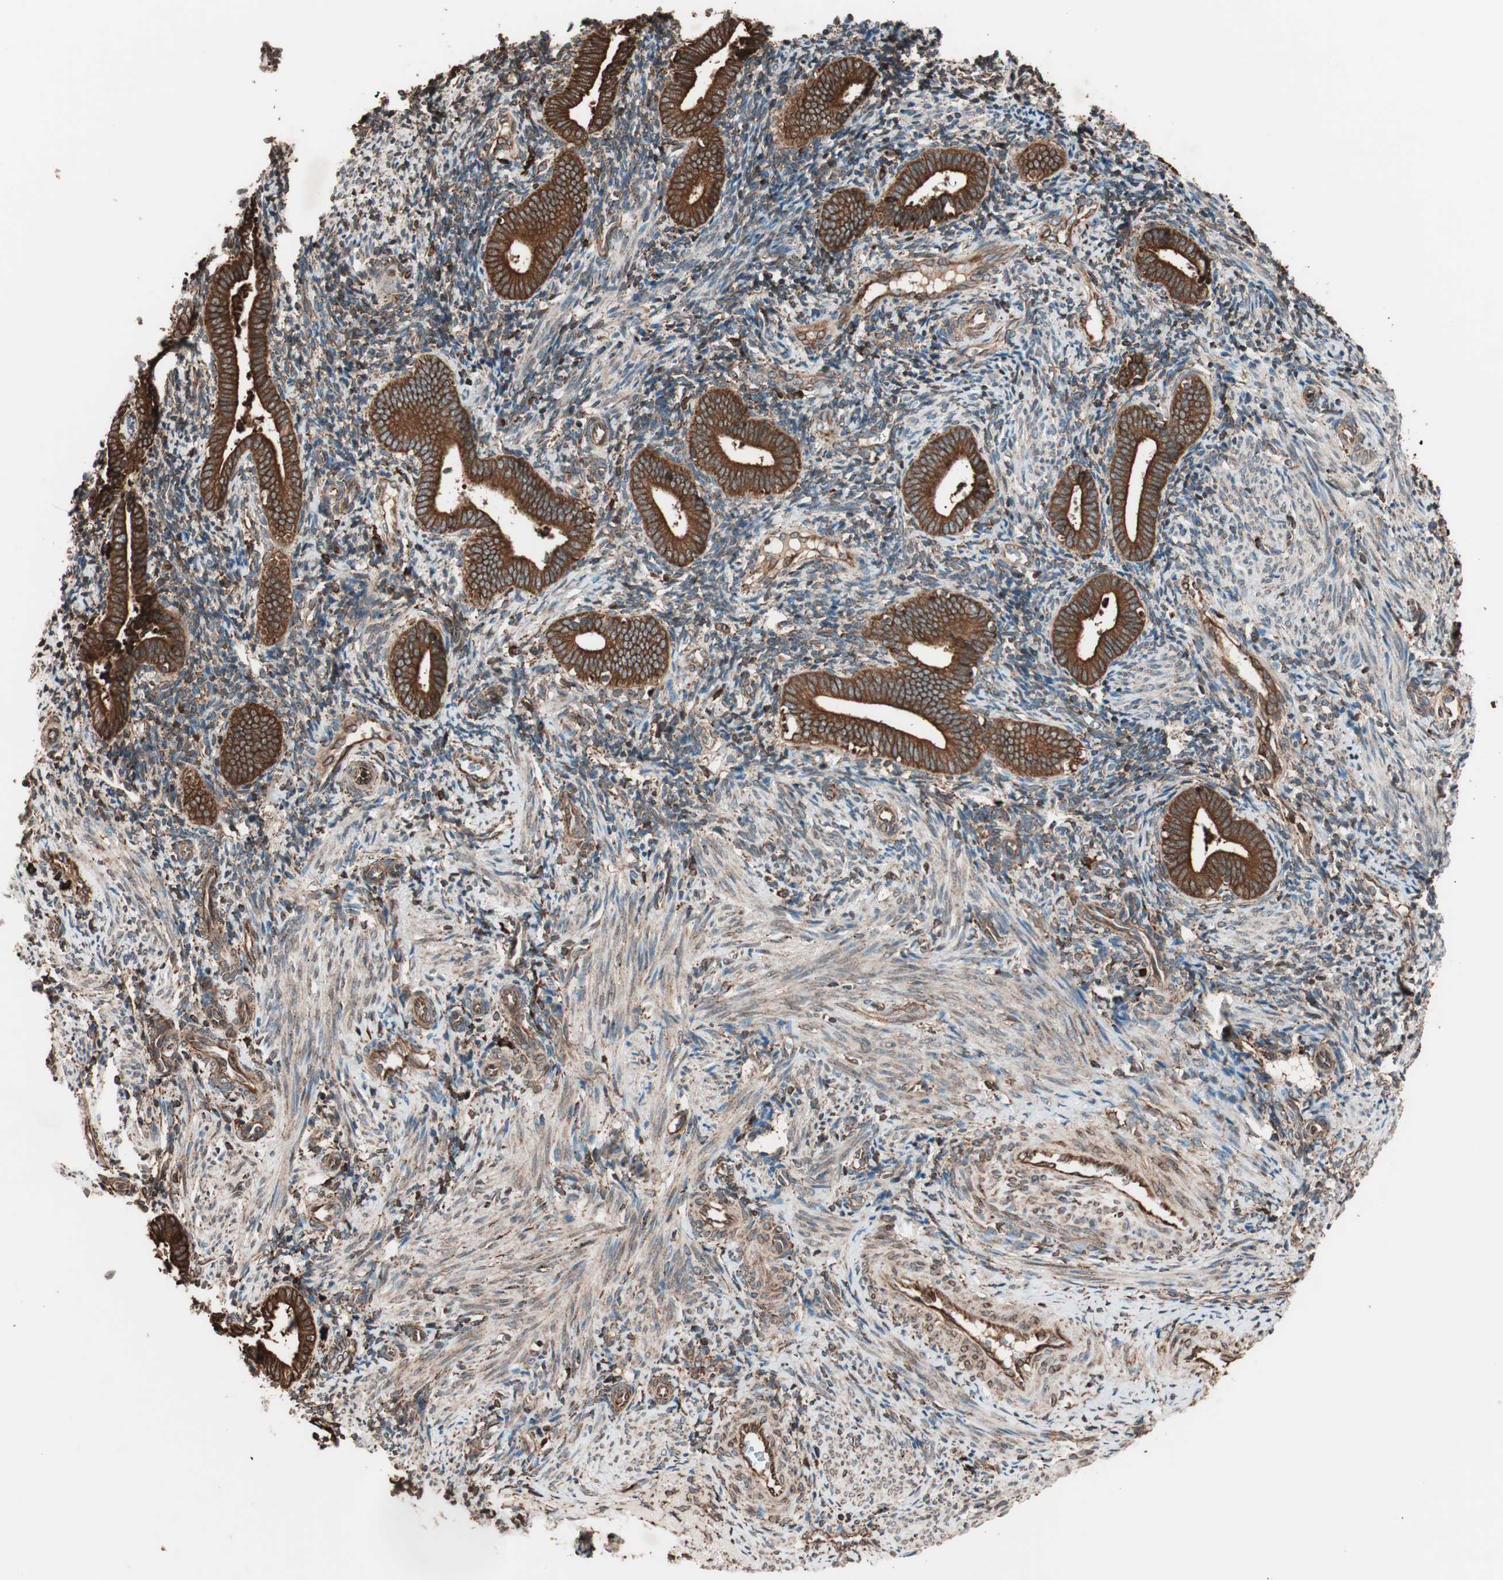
{"staining": {"intensity": "strong", "quantity": ">75%", "location": "cytoplasmic/membranous"}, "tissue": "endometrium", "cell_type": "Cells in endometrial stroma", "image_type": "normal", "snomed": [{"axis": "morphology", "description": "Normal tissue, NOS"}, {"axis": "topography", "description": "Uterus"}, {"axis": "topography", "description": "Endometrium"}], "caption": "An immunohistochemistry histopathology image of benign tissue is shown. Protein staining in brown shows strong cytoplasmic/membranous positivity in endometrium within cells in endometrial stroma.", "gene": "VEGFA", "patient": {"sex": "female", "age": 33}}